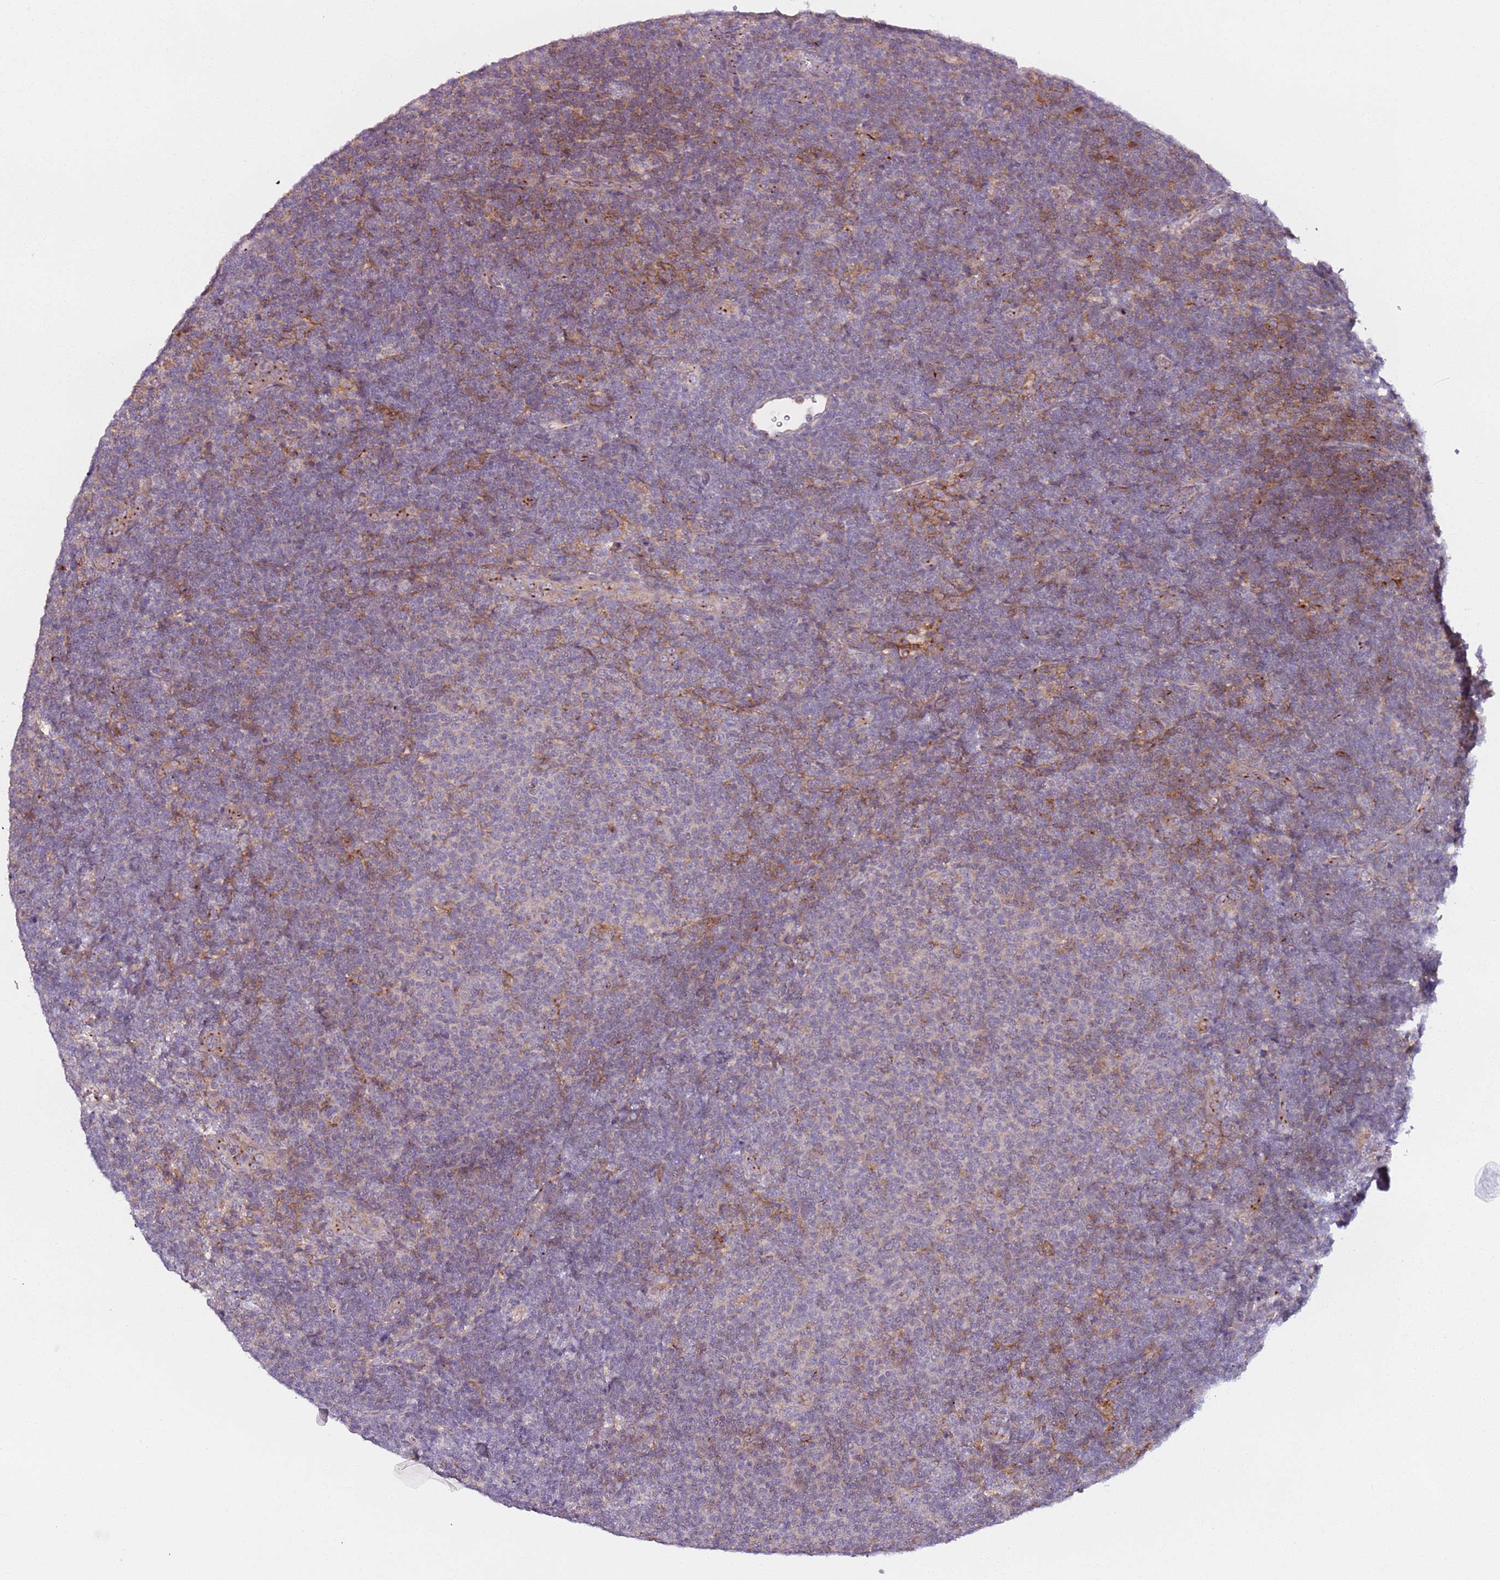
{"staining": {"intensity": "negative", "quantity": "none", "location": "none"}, "tissue": "lymphoma", "cell_type": "Tumor cells", "image_type": "cancer", "snomed": [{"axis": "morphology", "description": "Malignant lymphoma, non-Hodgkin's type, Low grade"}, {"axis": "topography", "description": "Lymph node"}], "caption": "This is a photomicrograph of immunohistochemistry (IHC) staining of malignant lymphoma, non-Hodgkin's type (low-grade), which shows no expression in tumor cells. (Brightfield microscopy of DAB IHC at high magnification).", "gene": "AKTIP", "patient": {"sex": "male", "age": 66}}